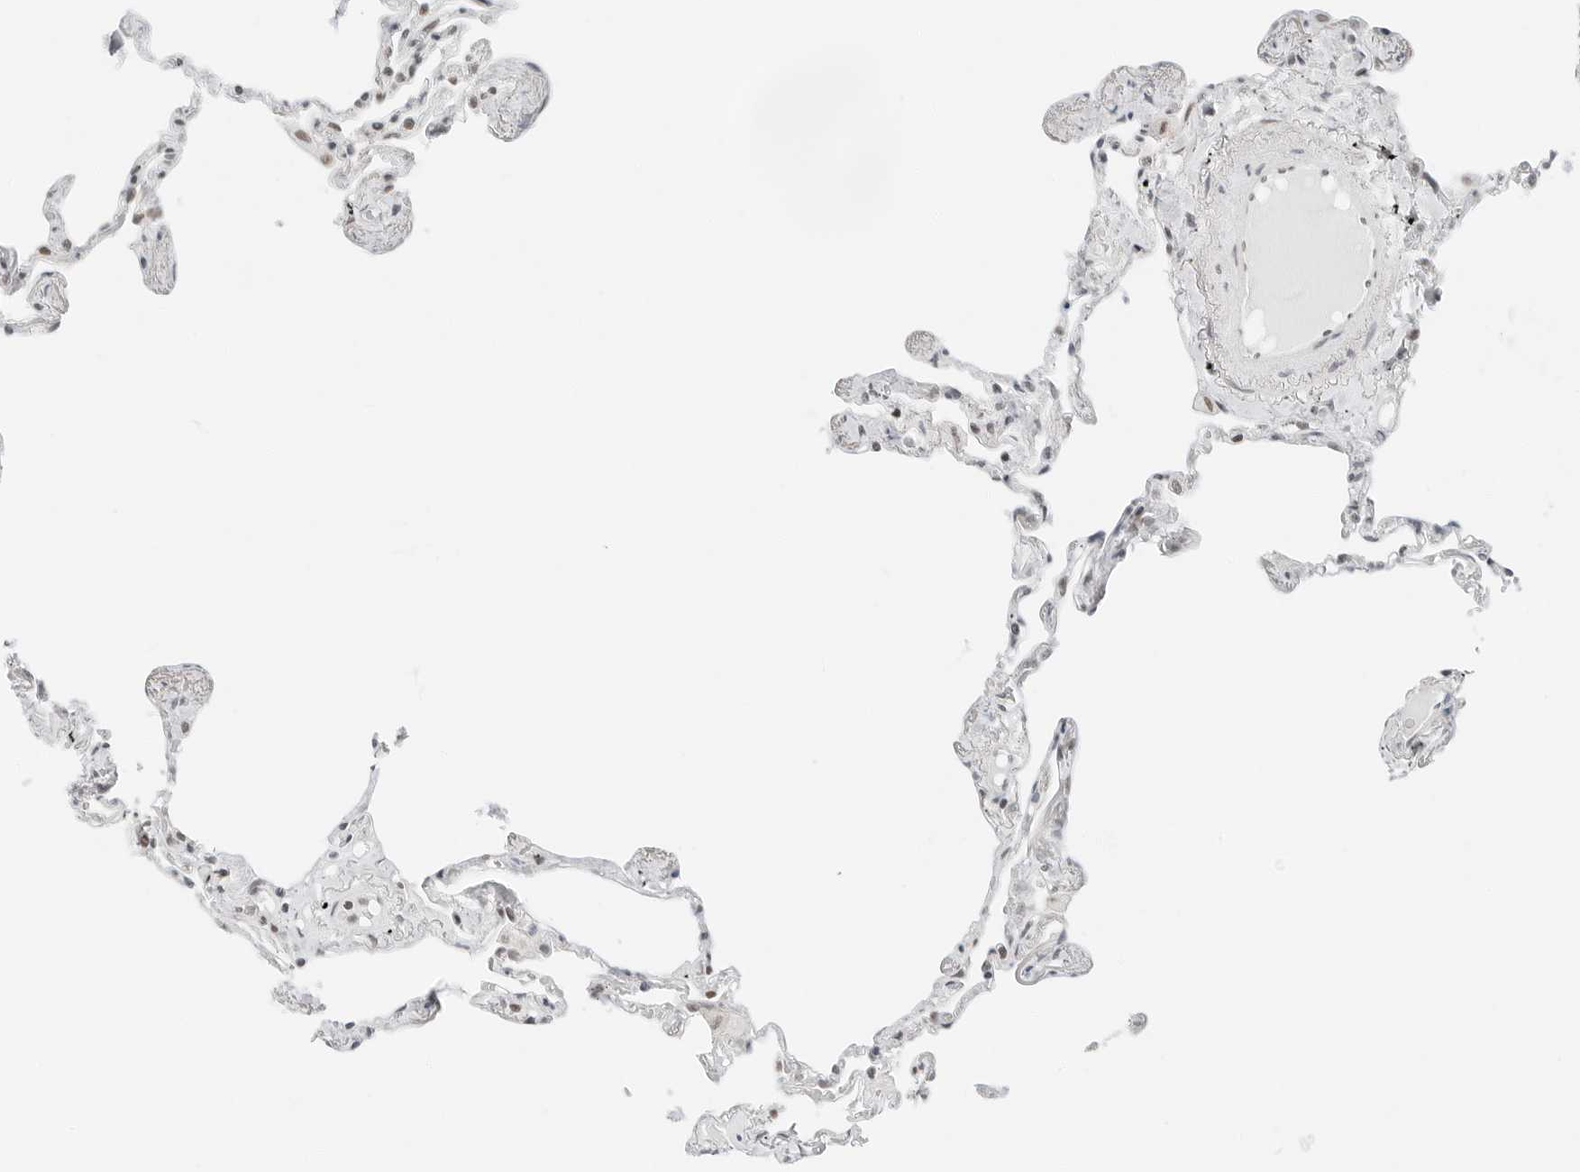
{"staining": {"intensity": "moderate", "quantity": "25%-75%", "location": "nuclear"}, "tissue": "lung", "cell_type": "Alveolar cells", "image_type": "normal", "snomed": [{"axis": "morphology", "description": "Normal tissue, NOS"}, {"axis": "topography", "description": "Lung"}], "caption": "Immunohistochemistry photomicrograph of normal lung: human lung stained using IHC shows medium levels of moderate protein expression localized specifically in the nuclear of alveolar cells, appearing as a nuclear brown color.", "gene": "CRTC2", "patient": {"sex": "female", "age": 67}}